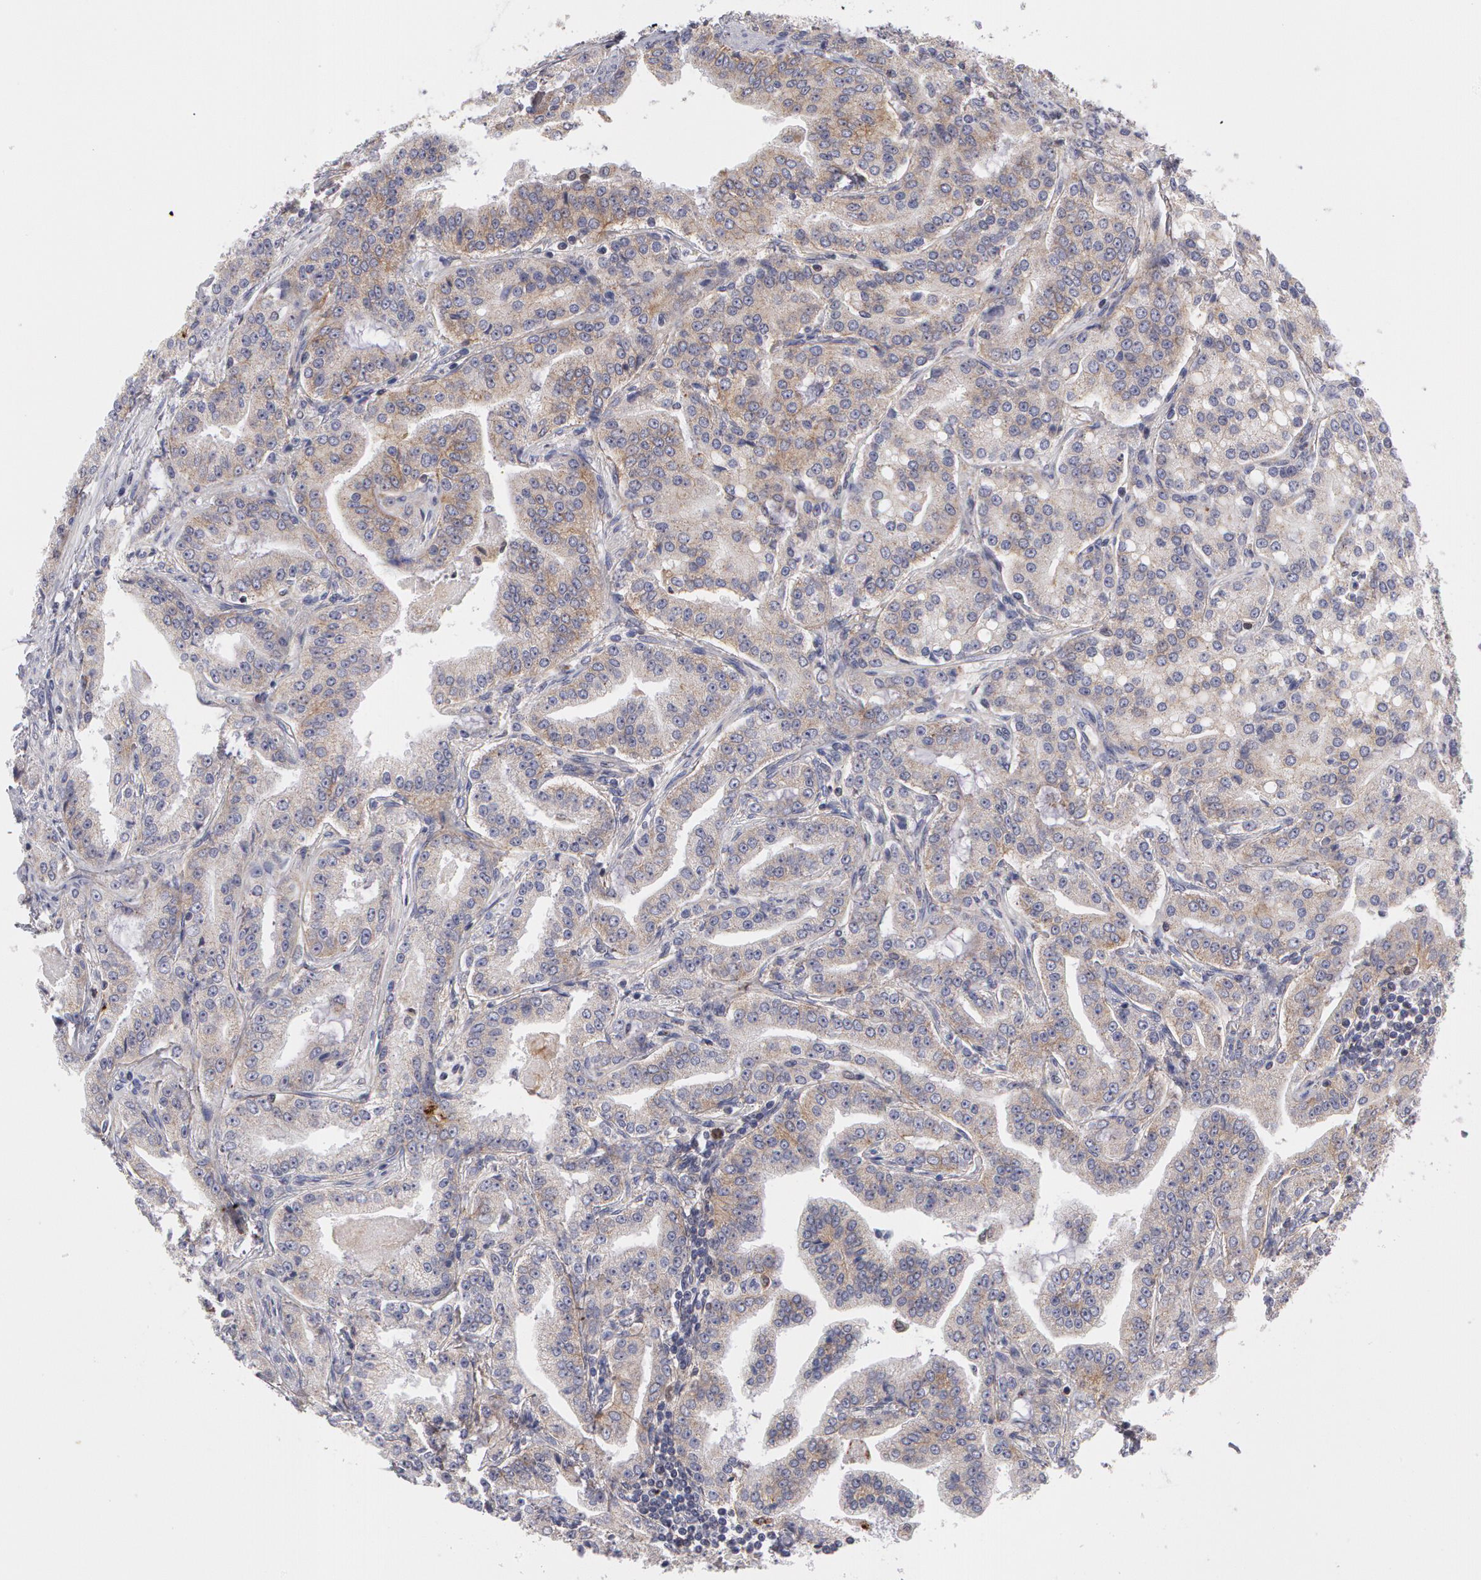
{"staining": {"intensity": "weak", "quantity": "25%-75%", "location": "cytoplasmic/membranous"}, "tissue": "prostate cancer", "cell_type": "Tumor cells", "image_type": "cancer", "snomed": [{"axis": "morphology", "description": "Adenocarcinoma, Medium grade"}, {"axis": "topography", "description": "Prostate"}], "caption": "Medium-grade adenocarcinoma (prostate) was stained to show a protein in brown. There is low levels of weak cytoplasmic/membranous staining in about 25%-75% of tumor cells.", "gene": "ERBB2", "patient": {"sex": "male", "age": 72}}